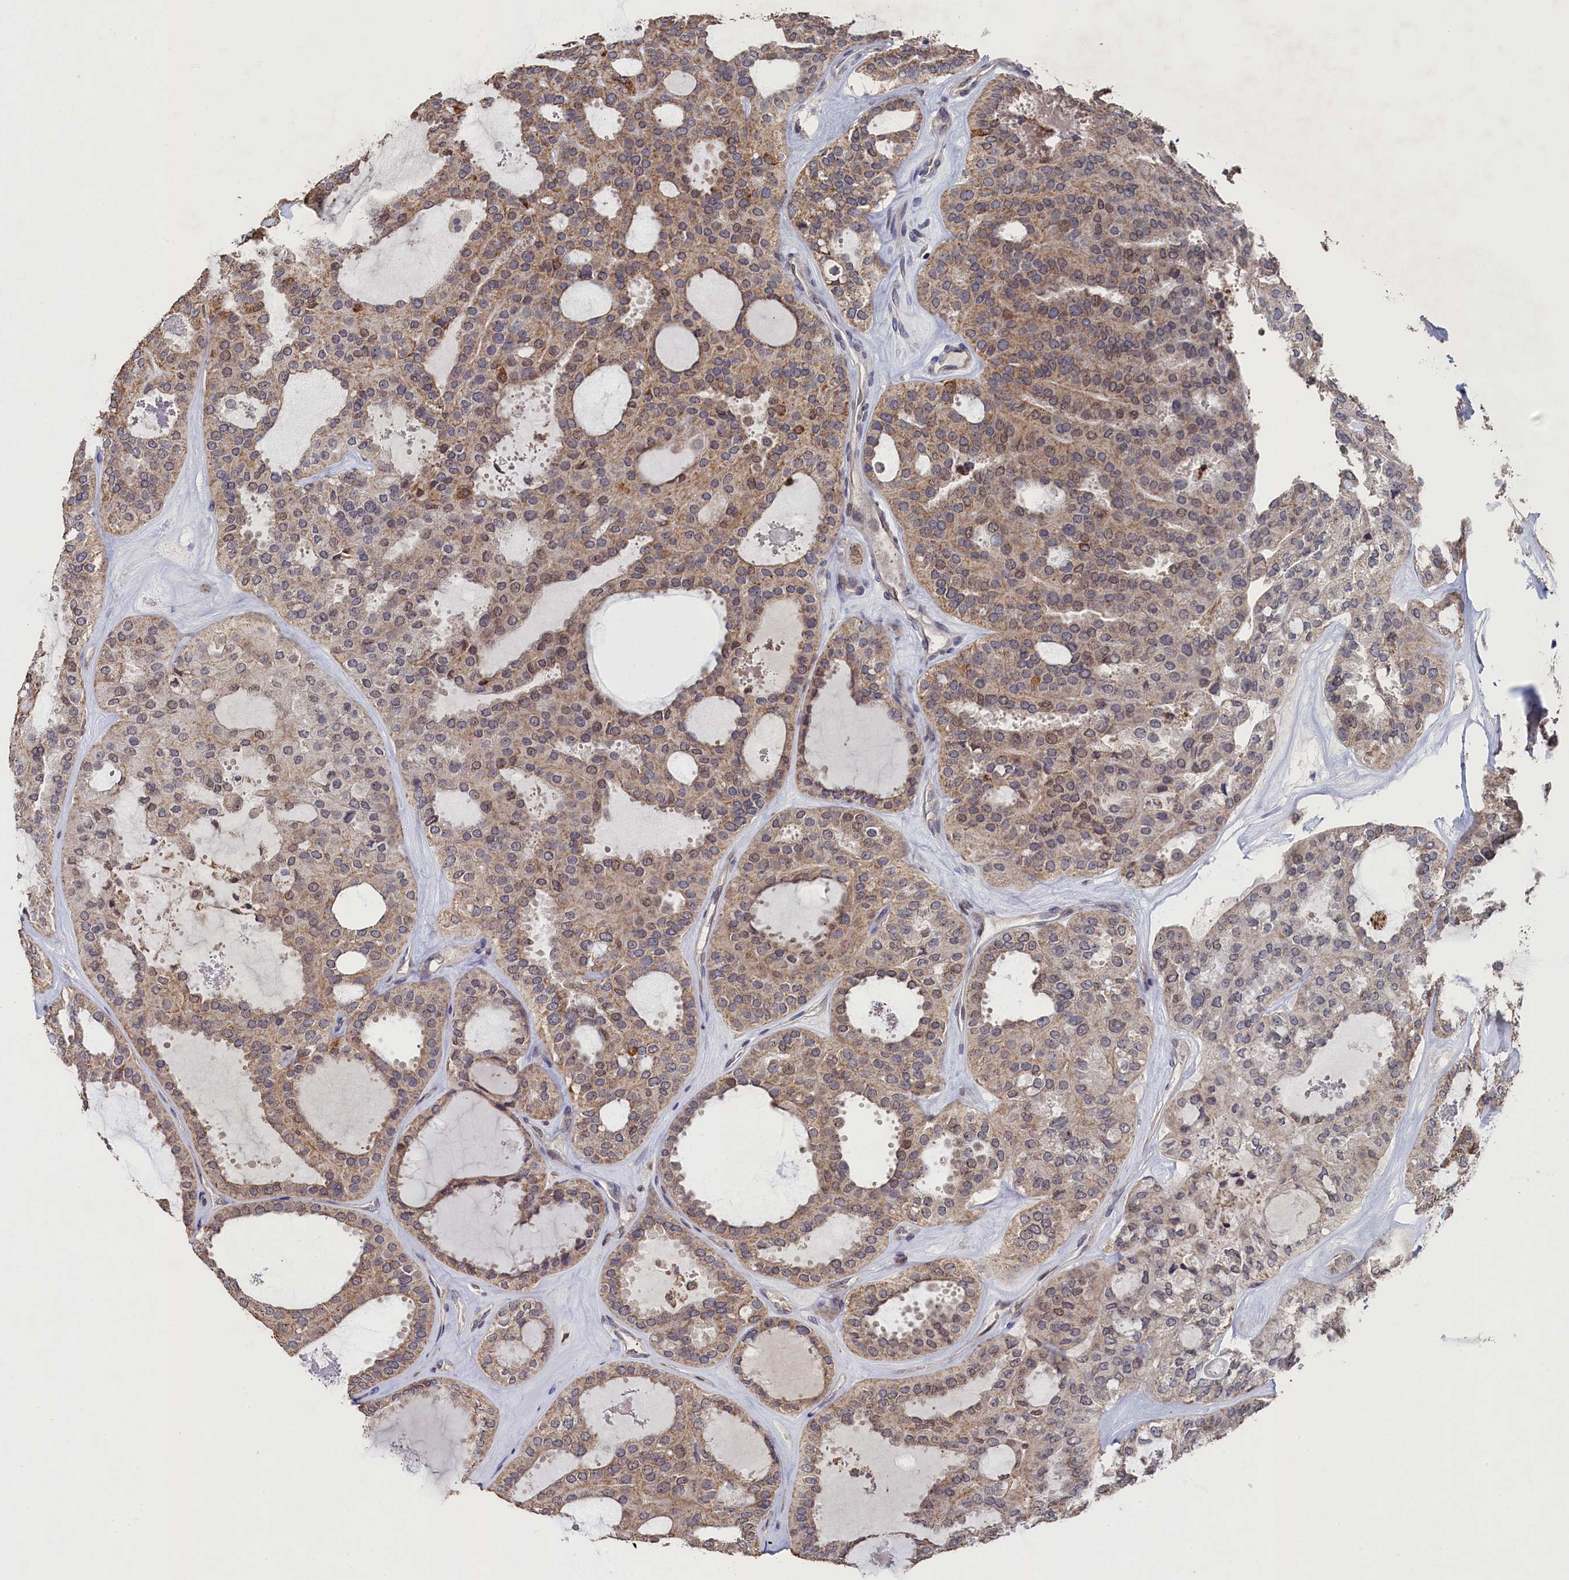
{"staining": {"intensity": "moderate", "quantity": ">75%", "location": "cytoplasmic/membranous,nuclear"}, "tissue": "thyroid cancer", "cell_type": "Tumor cells", "image_type": "cancer", "snomed": [{"axis": "morphology", "description": "Follicular adenoma carcinoma, NOS"}, {"axis": "topography", "description": "Thyroid gland"}], "caption": "Follicular adenoma carcinoma (thyroid) stained with immunohistochemistry (IHC) displays moderate cytoplasmic/membranous and nuclear expression in approximately >75% of tumor cells.", "gene": "ANKEF1", "patient": {"sex": "male", "age": 75}}